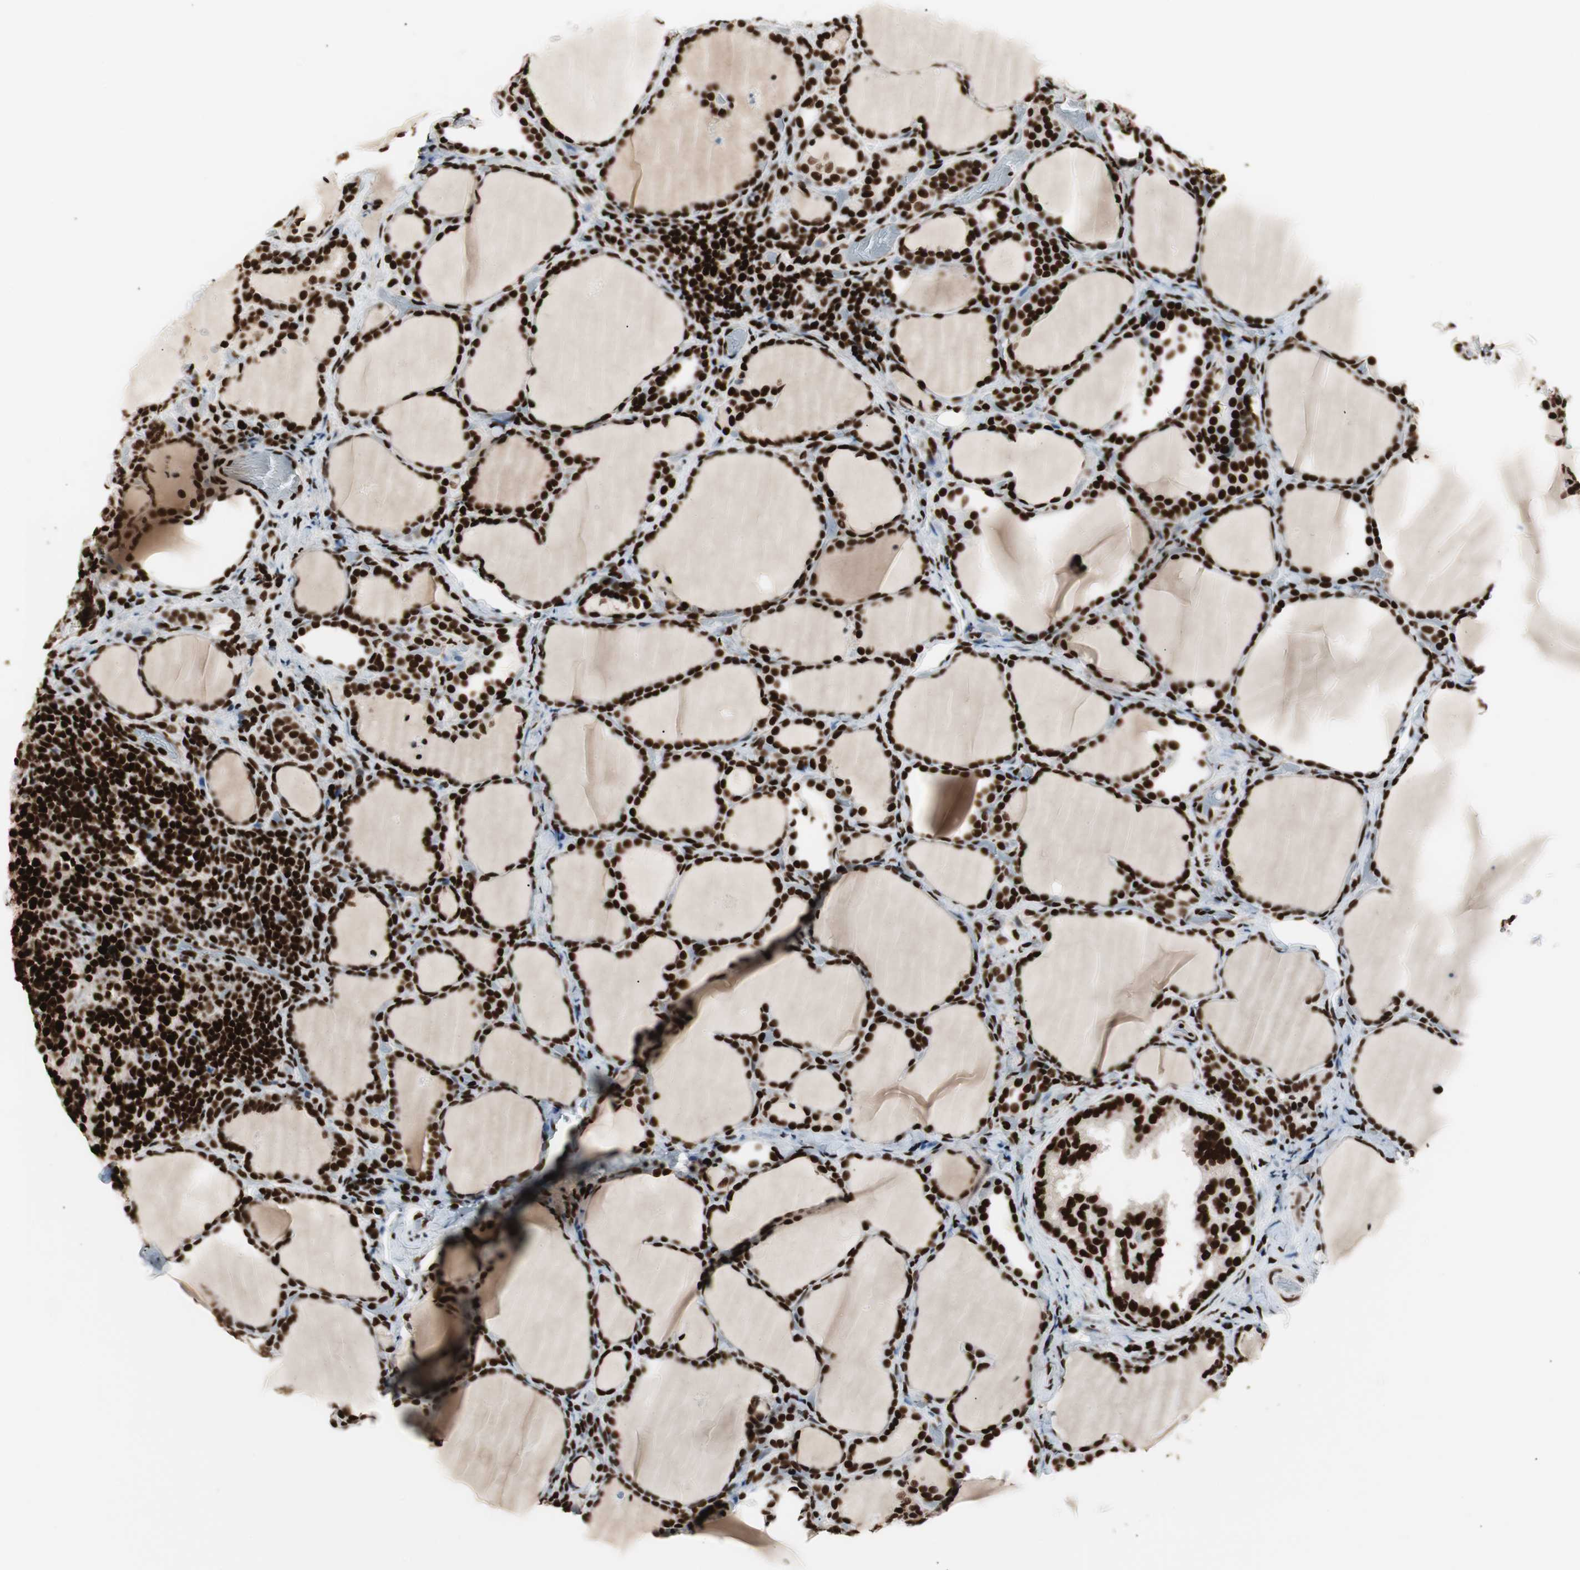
{"staining": {"intensity": "strong", "quantity": ">75%", "location": "nuclear"}, "tissue": "thyroid cancer", "cell_type": "Tumor cells", "image_type": "cancer", "snomed": [{"axis": "morphology", "description": "Papillary adenocarcinoma, NOS"}, {"axis": "topography", "description": "Thyroid gland"}], "caption": "Thyroid papillary adenocarcinoma stained for a protein (brown) demonstrates strong nuclear positive positivity in approximately >75% of tumor cells.", "gene": "MTA2", "patient": {"sex": "female", "age": 30}}